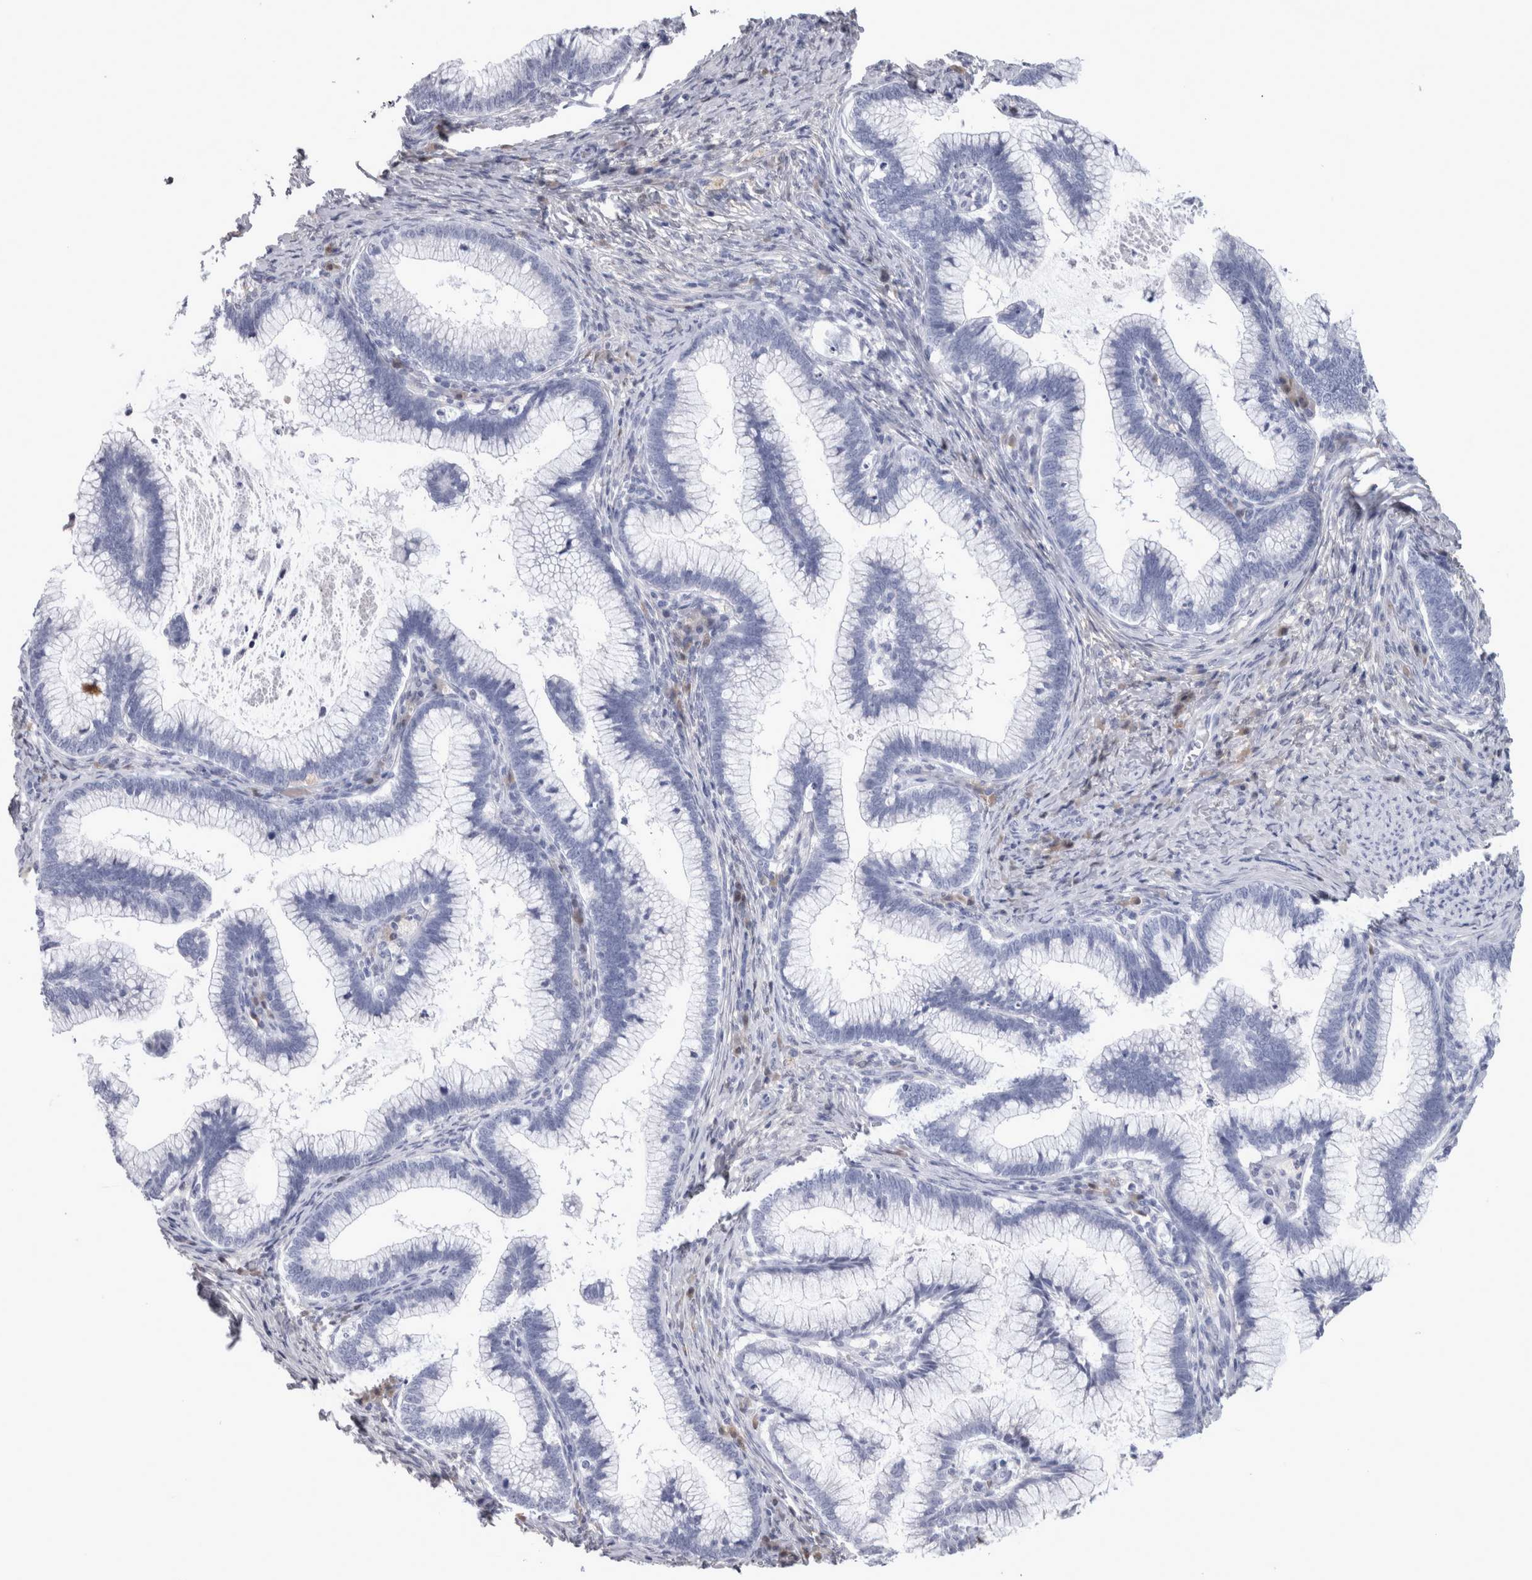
{"staining": {"intensity": "negative", "quantity": "none", "location": "none"}, "tissue": "cervical cancer", "cell_type": "Tumor cells", "image_type": "cancer", "snomed": [{"axis": "morphology", "description": "Adenocarcinoma, NOS"}, {"axis": "topography", "description": "Cervix"}], "caption": "Immunohistochemical staining of cervical cancer exhibits no significant expression in tumor cells. Nuclei are stained in blue.", "gene": "CA8", "patient": {"sex": "female", "age": 36}}